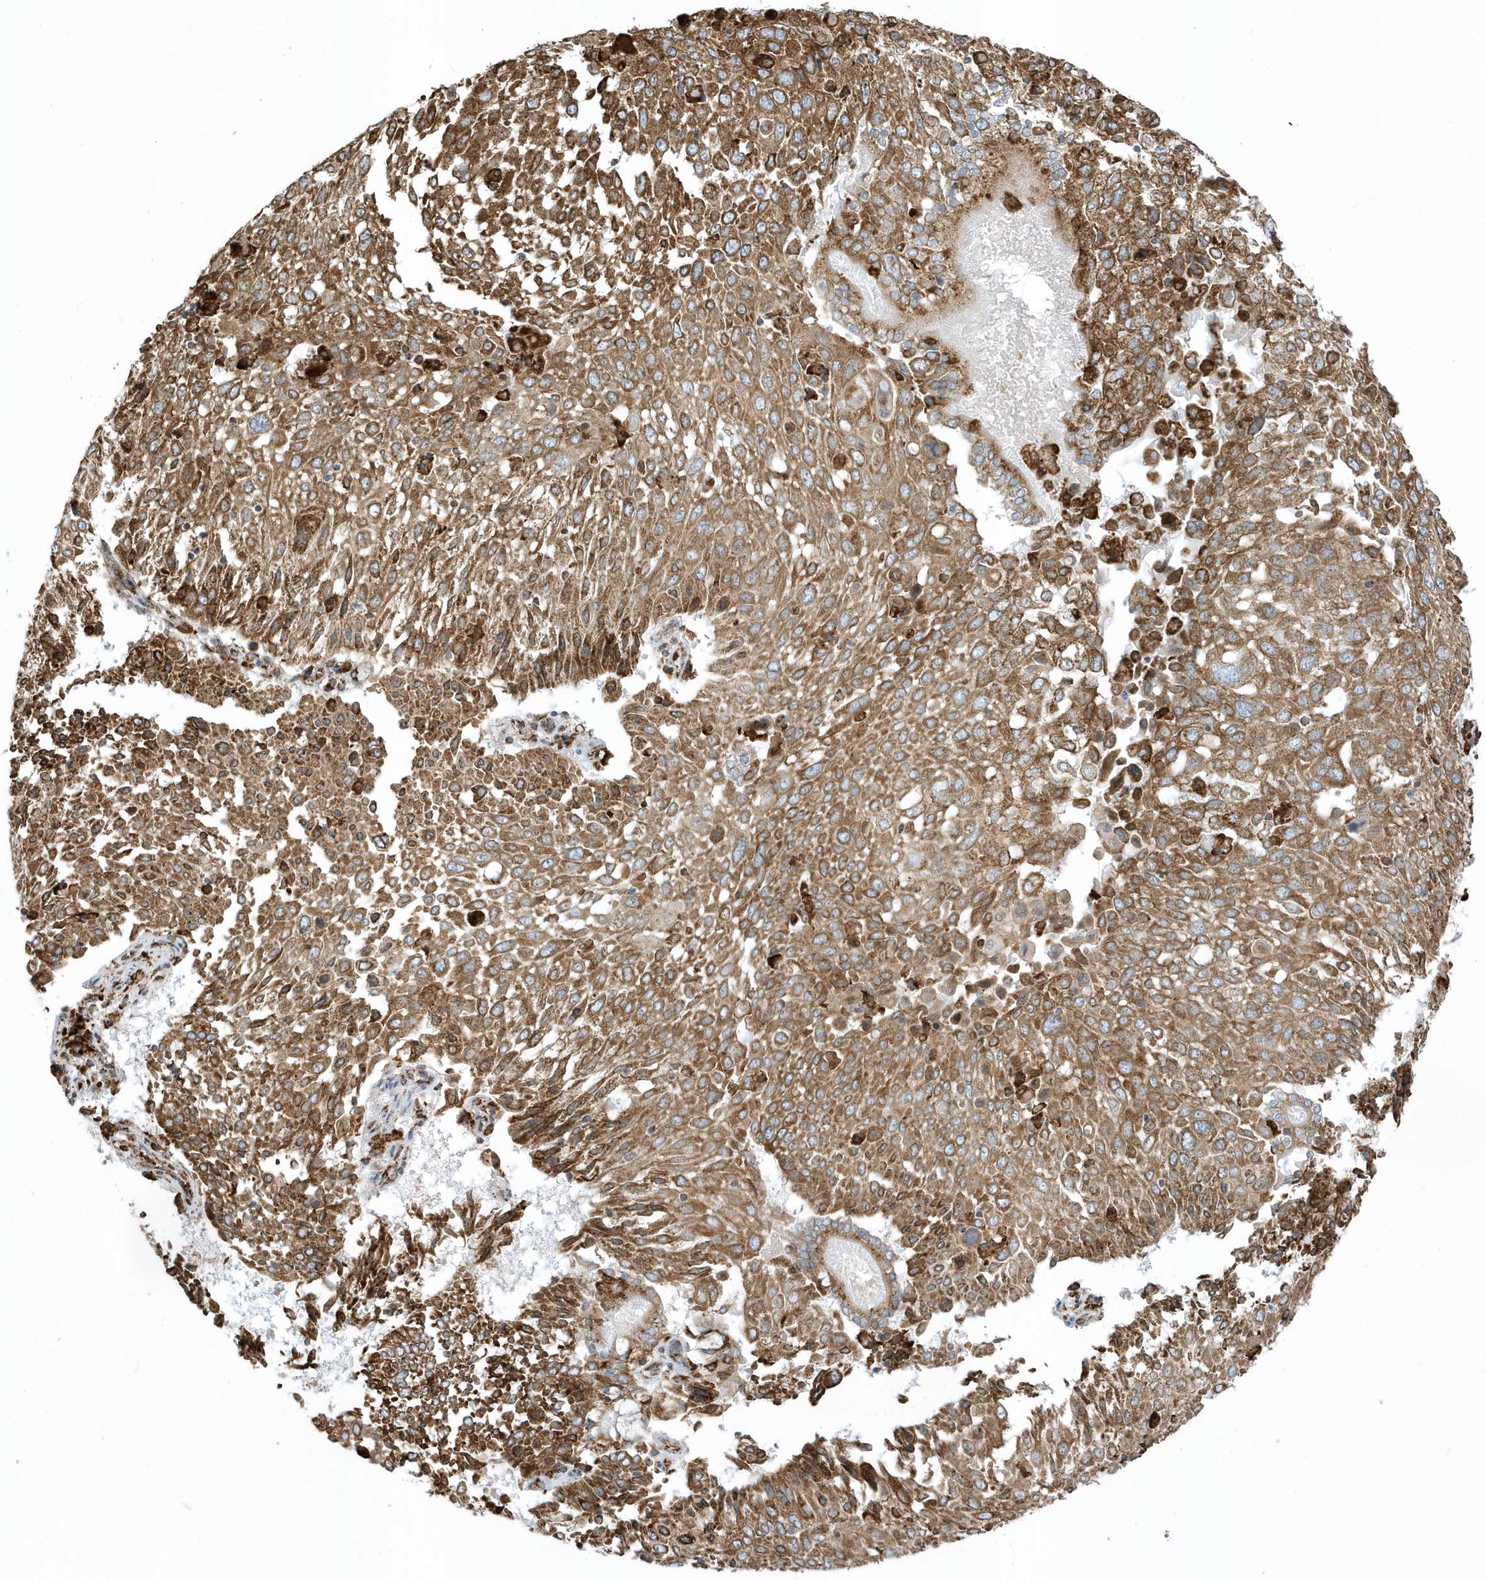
{"staining": {"intensity": "strong", "quantity": ">75%", "location": "cytoplasmic/membranous"}, "tissue": "lung cancer", "cell_type": "Tumor cells", "image_type": "cancer", "snomed": [{"axis": "morphology", "description": "Squamous cell carcinoma, NOS"}, {"axis": "topography", "description": "Lung"}], "caption": "Human squamous cell carcinoma (lung) stained with a brown dye shows strong cytoplasmic/membranous positive positivity in approximately >75% of tumor cells.", "gene": "PDIA6", "patient": {"sex": "male", "age": 65}}